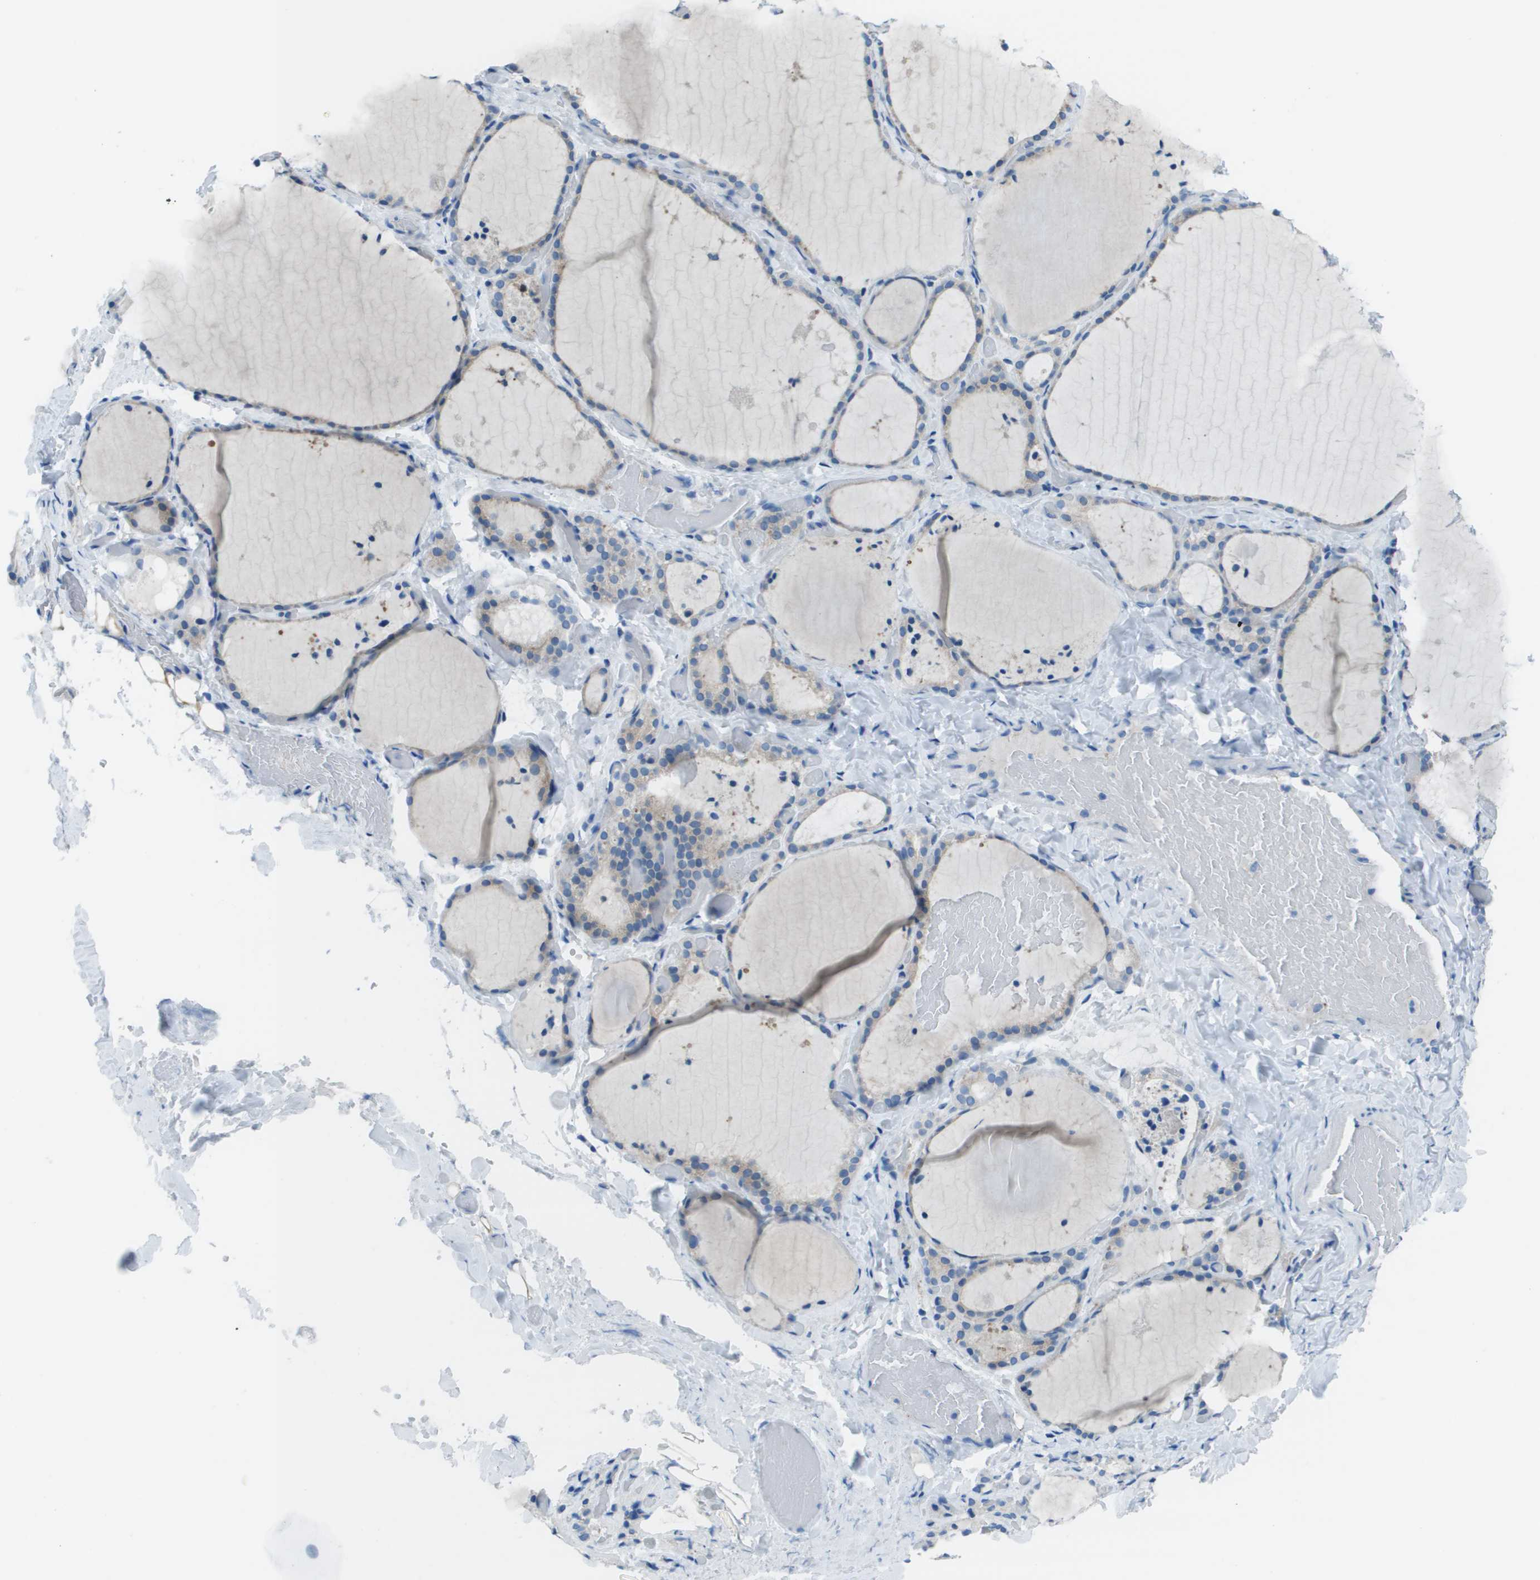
{"staining": {"intensity": "weak", "quantity": "<25%", "location": "cytoplasmic/membranous"}, "tissue": "thyroid gland", "cell_type": "Glandular cells", "image_type": "normal", "snomed": [{"axis": "morphology", "description": "Normal tissue, NOS"}, {"axis": "topography", "description": "Thyroid gland"}], "caption": "IHC micrograph of unremarkable human thyroid gland stained for a protein (brown), which displays no expression in glandular cells.", "gene": "STIP1", "patient": {"sex": "female", "age": 44}}